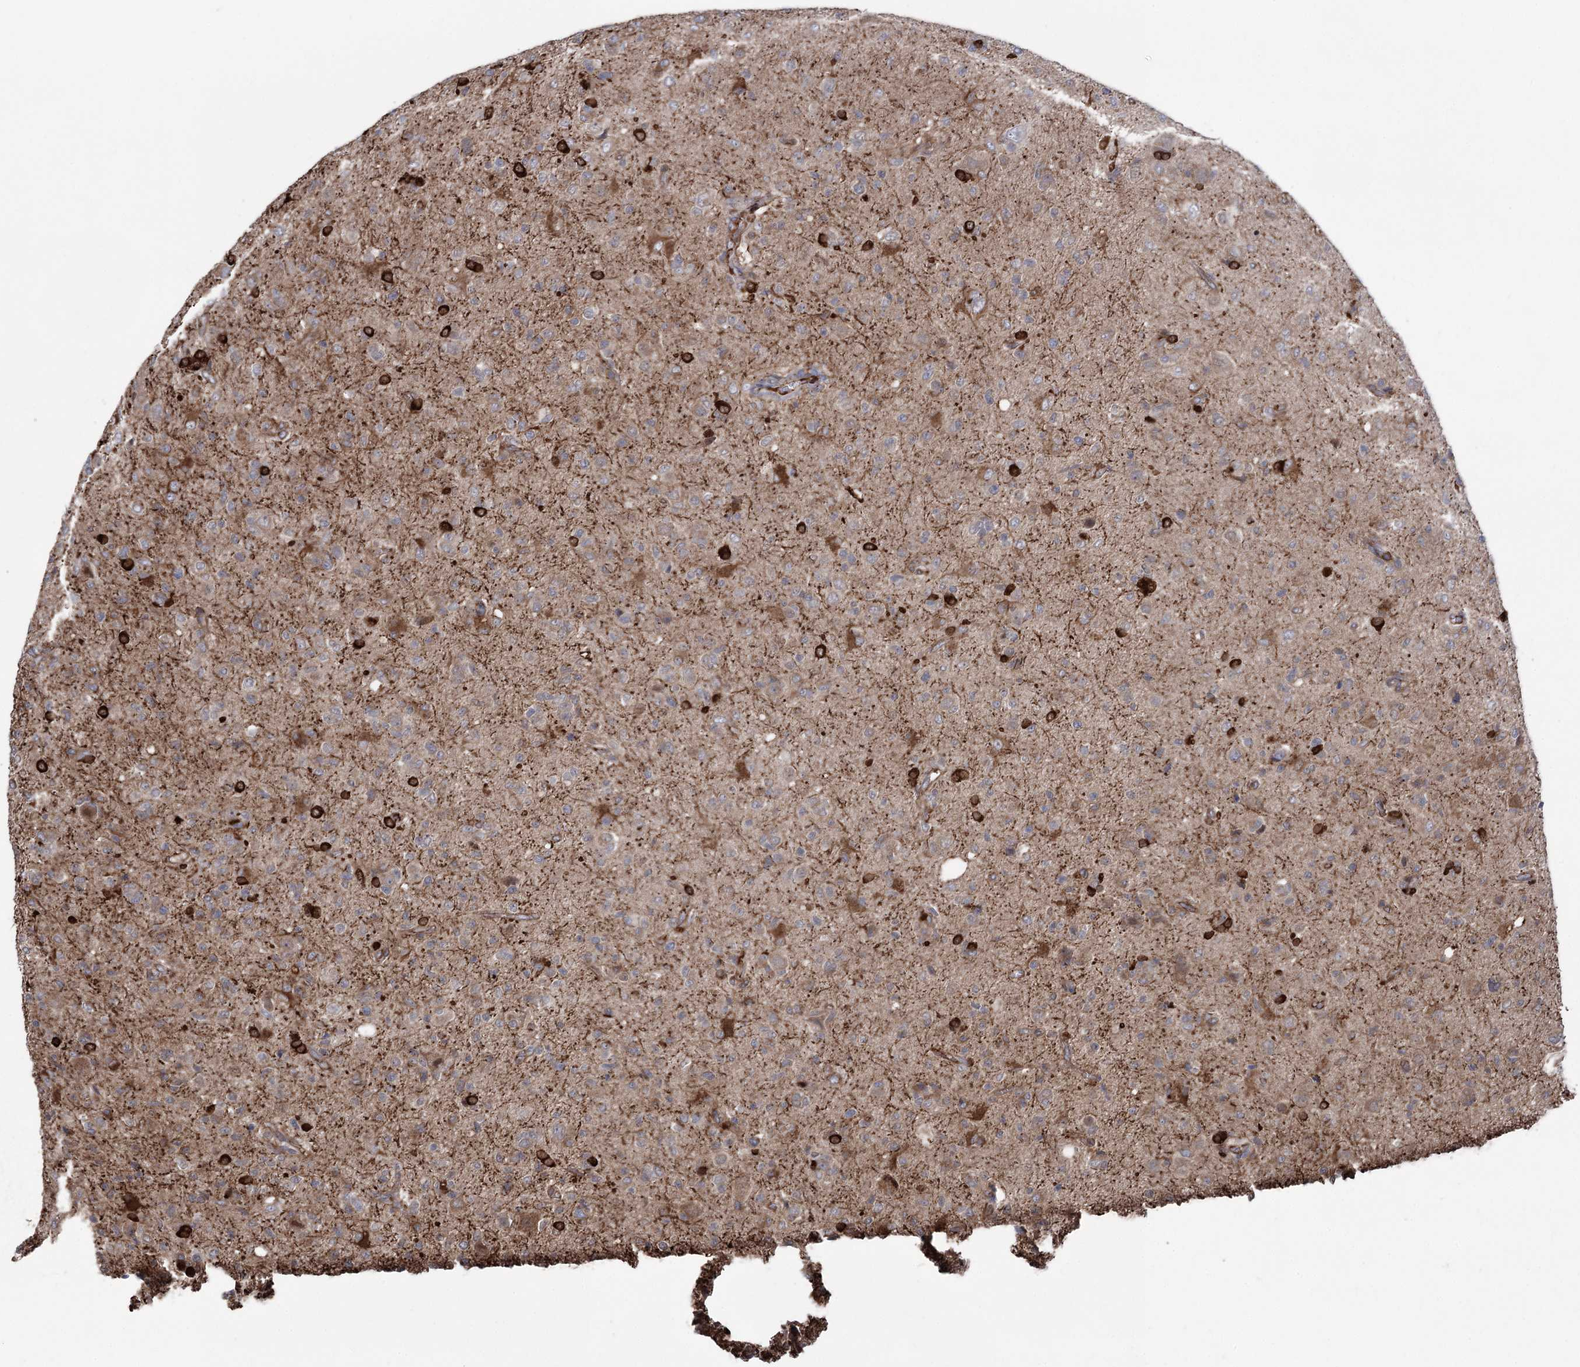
{"staining": {"intensity": "moderate", "quantity": "<25%", "location": "cytoplasmic/membranous"}, "tissue": "glioma", "cell_type": "Tumor cells", "image_type": "cancer", "snomed": [{"axis": "morphology", "description": "Glioma, malignant, High grade"}, {"axis": "topography", "description": "Brain"}], "caption": "A low amount of moderate cytoplasmic/membranous positivity is seen in about <25% of tumor cells in malignant glioma (high-grade) tissue.", "gene": "OTUD1", "patient": {"sex": "female", "age": 57}}